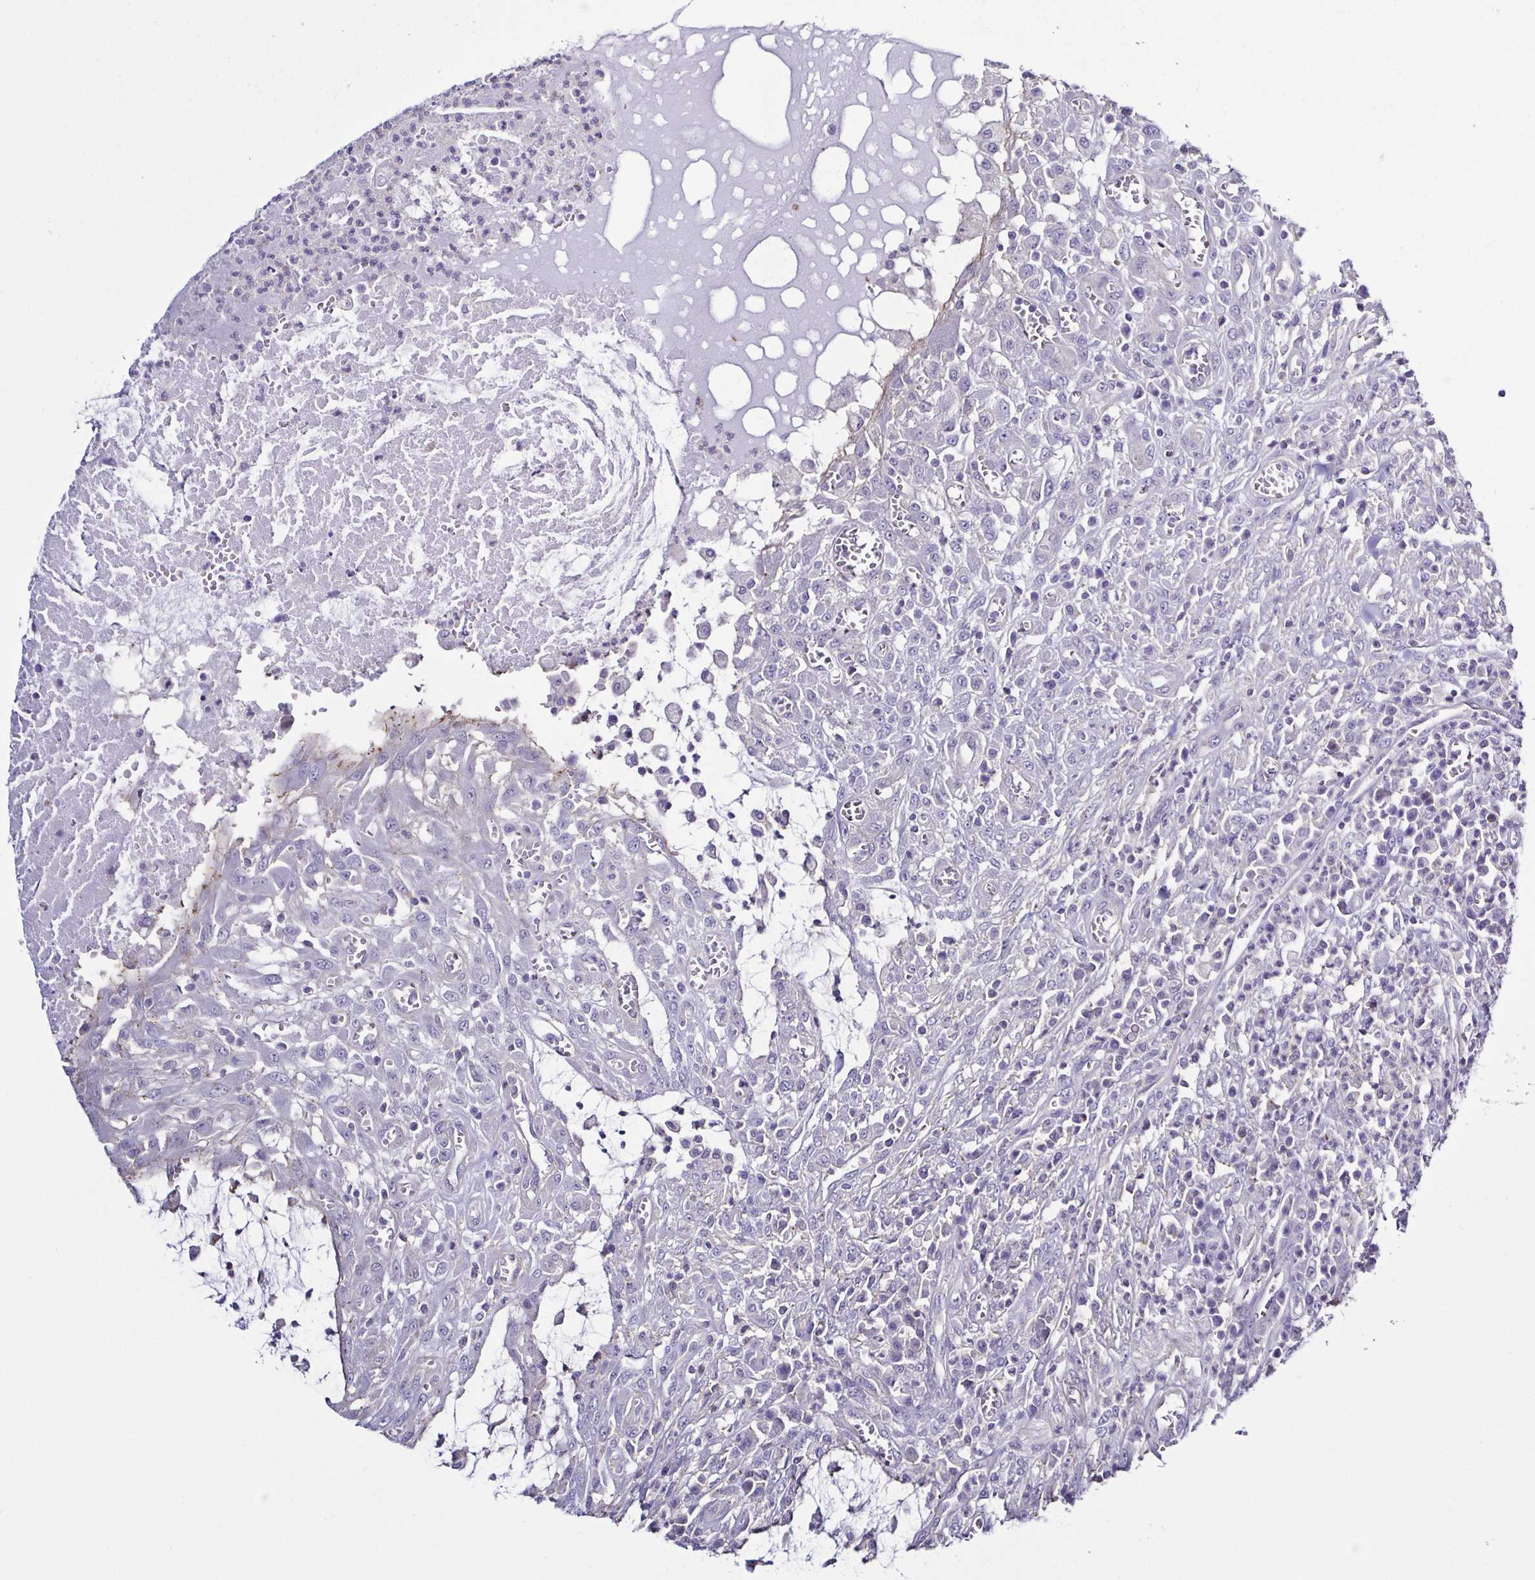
{"staining": {"intensity": "negative", "quantity": "none", "location": "none"}, "tissue": "colorectal cancer", "cell_type": "Tumor cells", "image_type": "cancer", "snomed": [{"axis": "morphology", "description": "Adenocarcinoma, NOS"}, {"axis": "topography", "description": "Colon"}], "caption": "Tumor cells are negative for protein expression in human colorectal cancer (adenocarcinoma).", "gene": "TNNT2", "patient": {"sex": "male", "age": 65}}